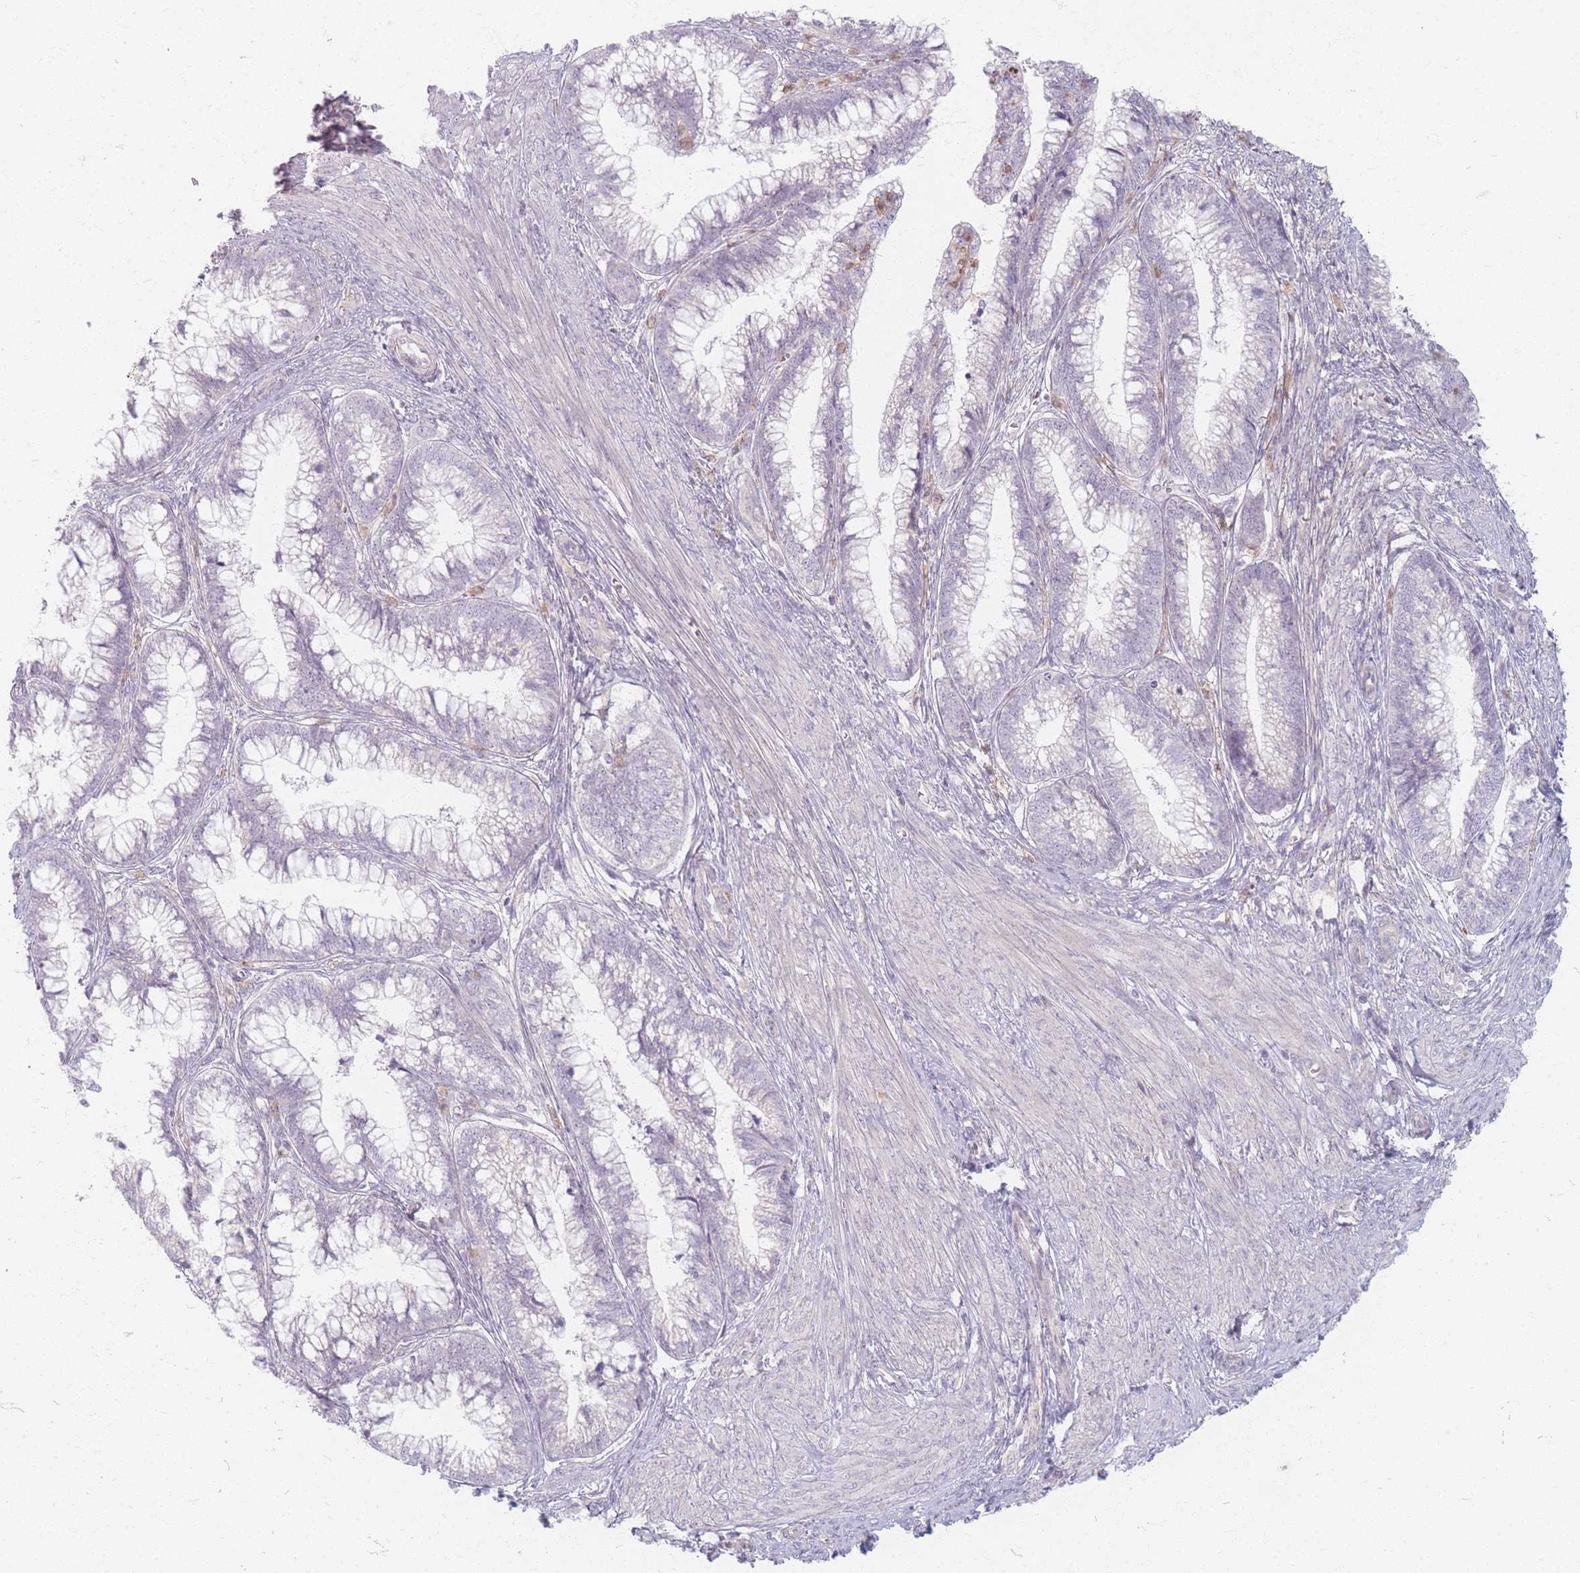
{"staining": {"intensity": "negative", "quantity": "none", "location": "none"}, "tissue": "cervical cancer", "cell_type": "Tumor cells", "image_type": "cancer", "snomed": [{"axis": "morphology", "description": "Adenocarcinoma, NOS"}, {"axis": "topography", "description": "Cervix"}], "caption": "DAB immunohistochemical staining of human cervical adenocarcinoma exhibits no significant expression in tumor cells.", "gene": "CHCHD7", "patient": {"sex": "female", "age": 44}}